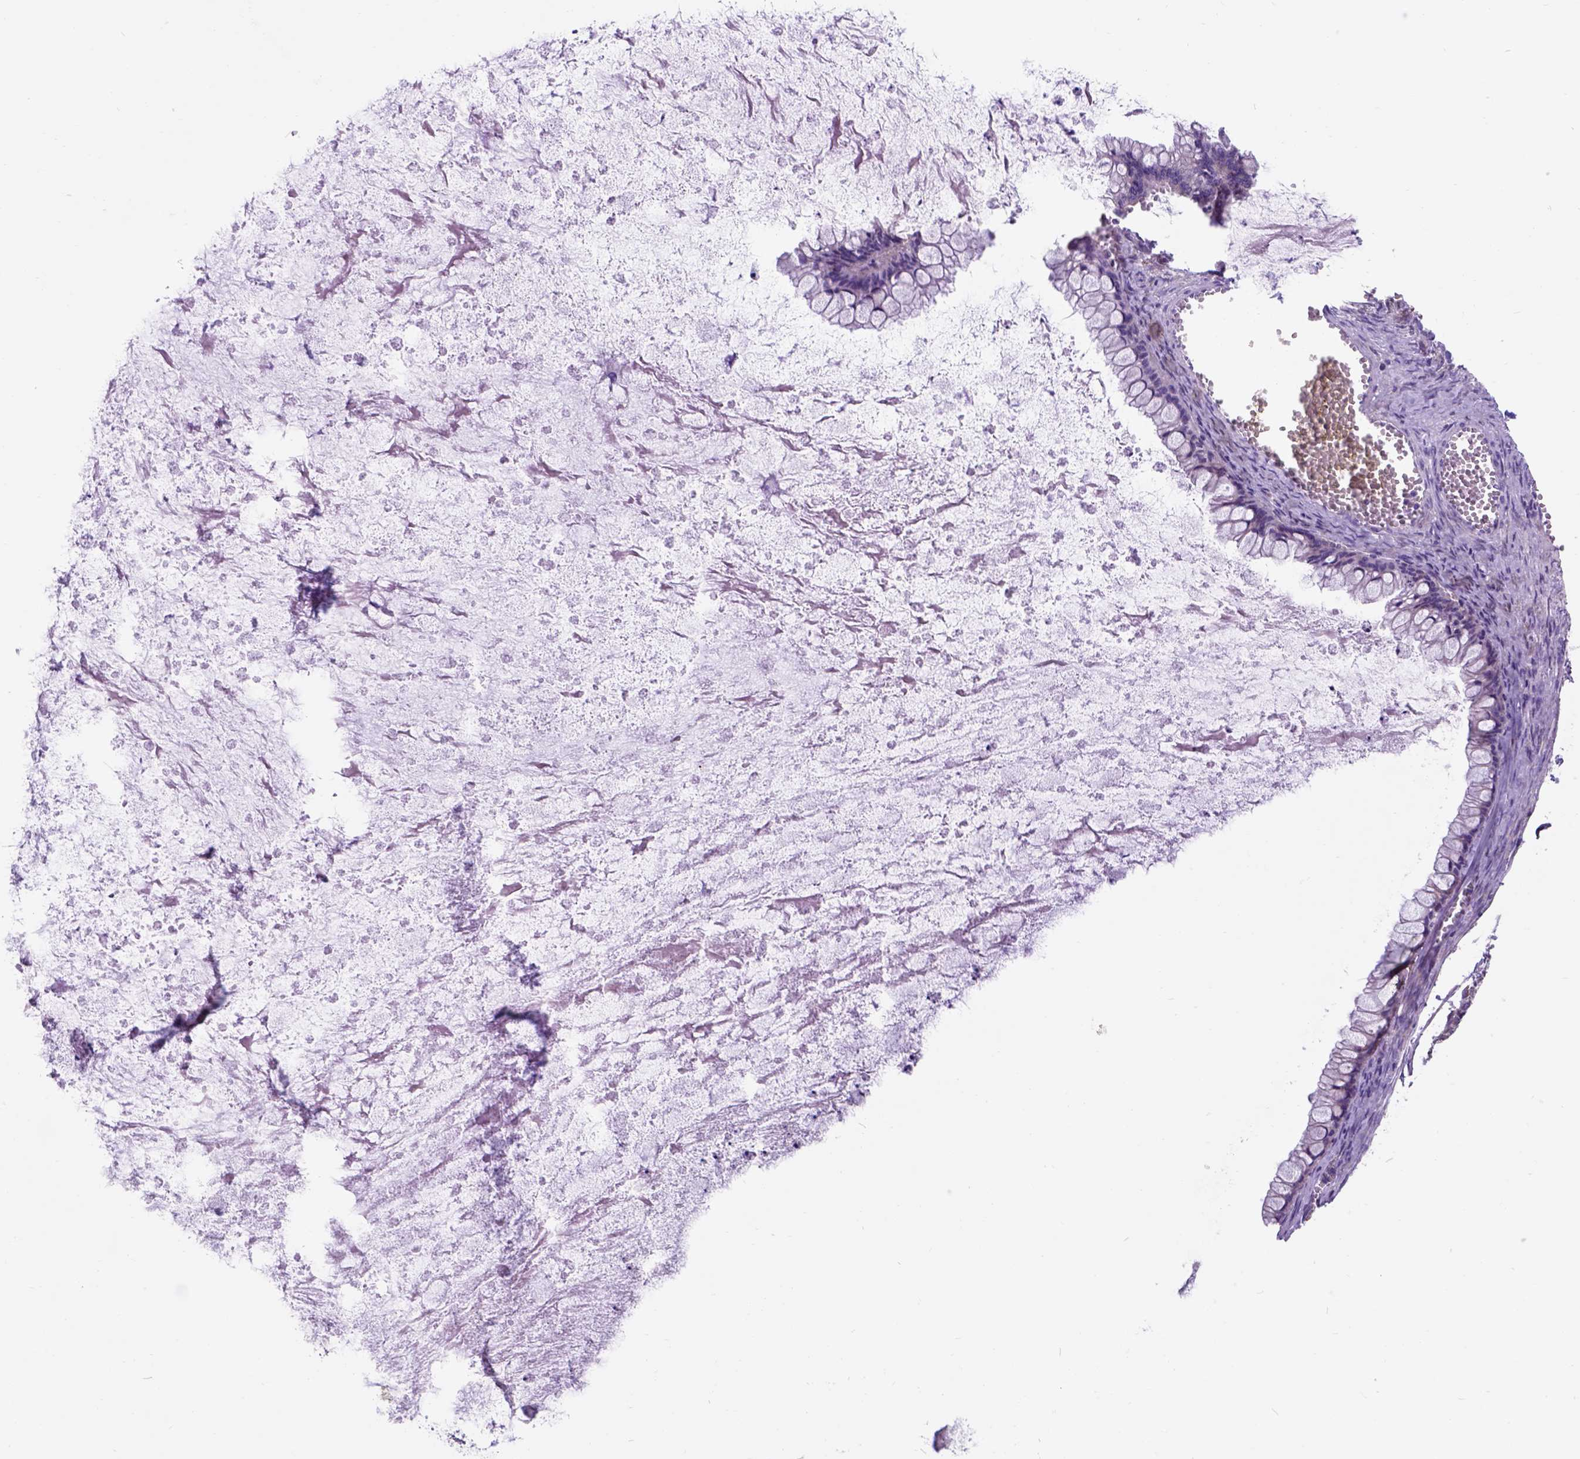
{"staining": {"intensity": "negative", "quantity": "none", "location": "none"}, "tissue": "ovarian cancer", "cell_type": "Tumor cells", "image_type": "cancer", "snomed": [{"axis": "morphology", "description": "Cystadenocarcinoma, mucinous, NOS"}, {"axis": "topography", "description": "Ovary"}], "caption": "Tumor cells are negative for protein expression in human mucinous cystadenocarcinoma (ovarian).", "gene": "EGFR", "patient": {"sex": "female", "age": 67}}